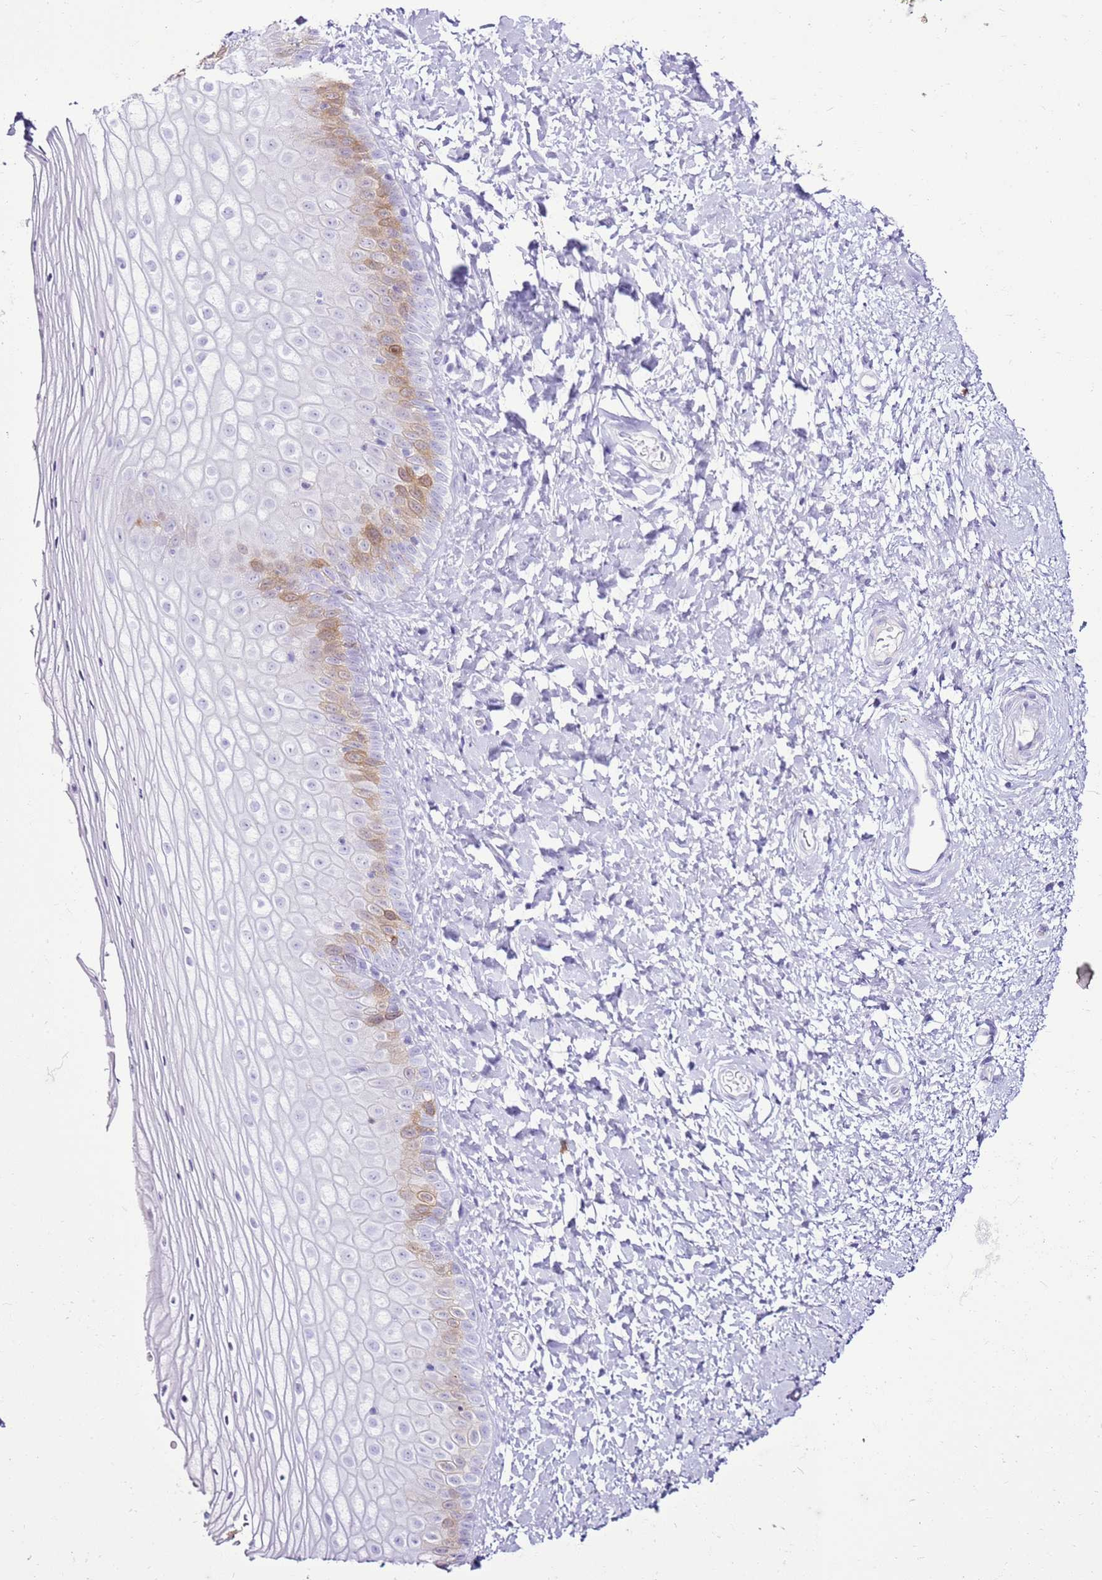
{"staining": {"intensity": "moderate", "quantity": "<25%", "location": "cytoplasmic/membranous"}, "tissue": "vagina", "cell_type": "Squamous epithelial cells", "image_type": "normal", "snomed": [{"axis": "morphology", "description": "Normal tissue, NOS"}, {"axis": "topography", "description": "Vagina"}], "caption": "Vagina stained with DAB (3,3'-diaminobenzidine) immunohistochemistry (IHC) demonstrates low levels of moderate cytoplasmic/membranous positivity in about <25% of squamous epithelial cells. (Brightfield microscopy of DAB IHC at high magnification).", "gene": "SPC25", "patient": {"sex": "female", "age": 65}}